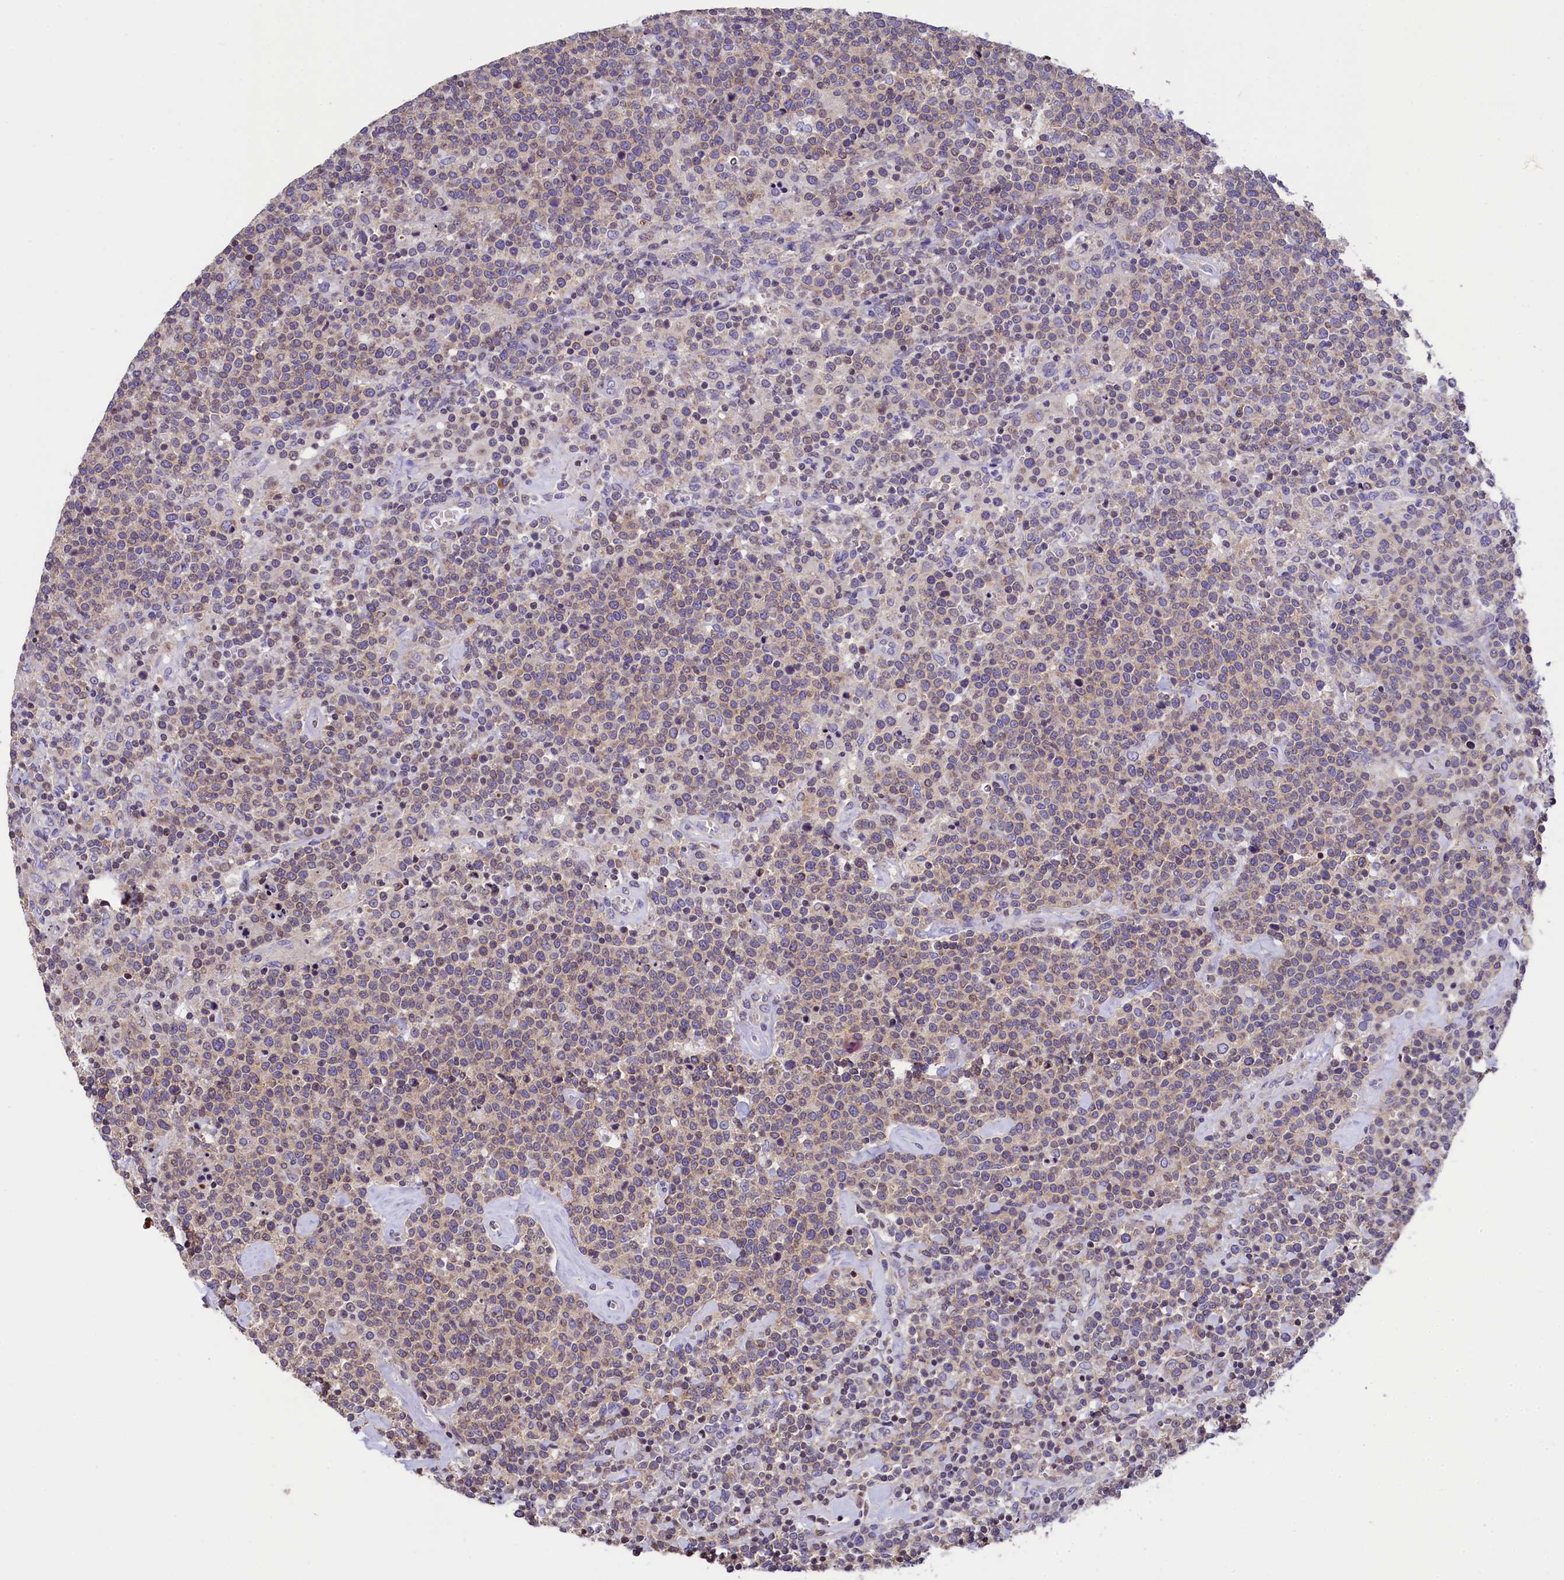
{"staining": {"intensity": "weak", "quantity": "<25%", "location": "cytoplasmic/membranous"}, "tissue": "lymphoma", "cell_type": "Tumor cells", "image_type": "cancer", "snomed": [{"axis": "morphology", "description": "Malignant lymphoma, non-Hodgkin's type, High grade"}, {"axis": "topography", "description": "Lymph node"}], "caption": "This image is of lymphoma stained with IHC to label a protein in brown with the nuclei are counter-stained blue. There is no positivity in tumor cells. (Immunohistochemistry, brightfield microscopy, high magnification).", "gene": "ZNF2", "patient": {"sex": "male", "age": 61}}